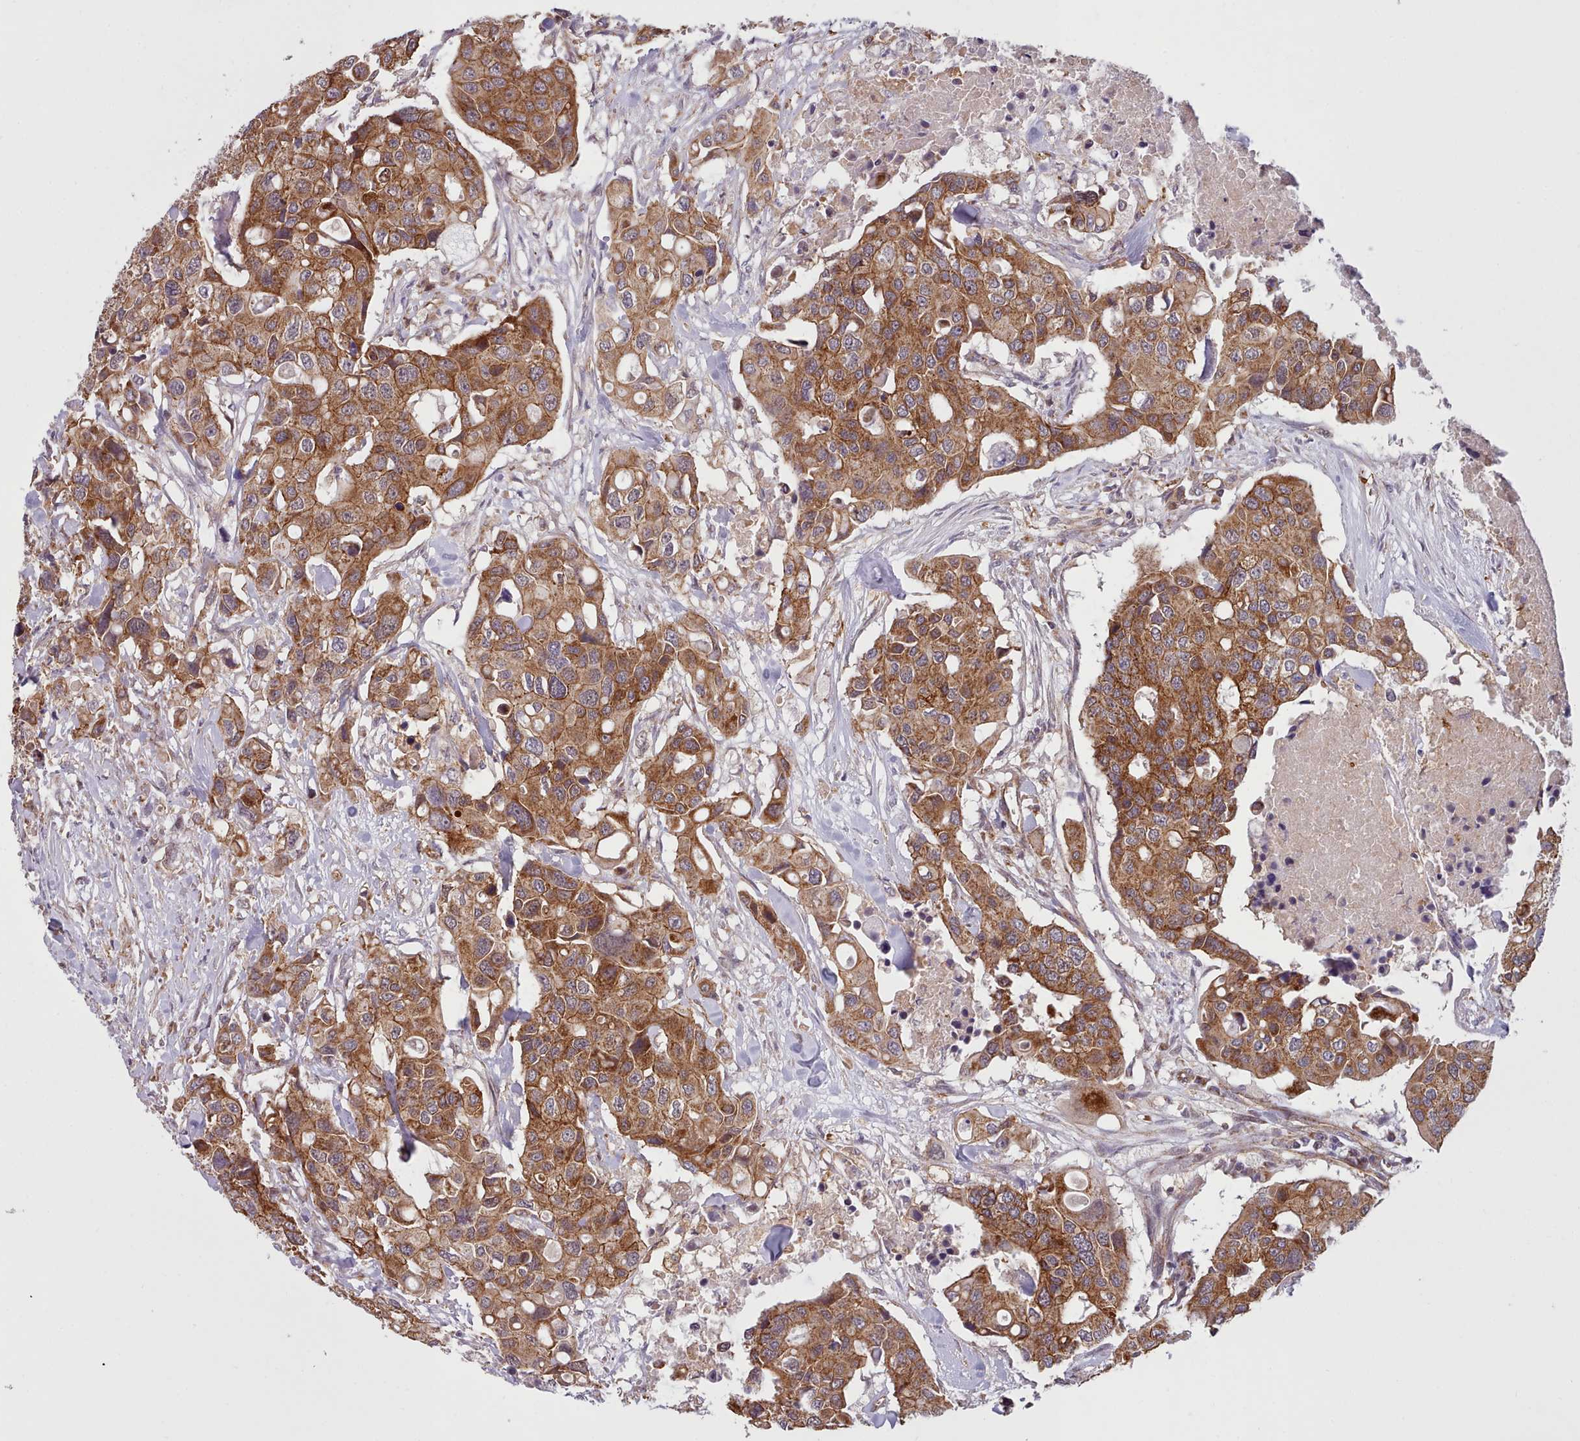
{"staining": {"intensity": "strong", "quantity": ">75%", "location": "cytoplasmic/membranous"}, "tissue": "colorectal cancer", "cell_type": "Tumor cells", "image_type": "cancer", "snomed": [{"axis": "morphology", "description": "Adenocarcinoma, NOS"}, {"axis": "topography", "description": "Colon"}], "caption": "DAB immunohistochemical staining of human colorectal cancer displays strong cytoplasmic/membranous protein staining in approximately >75% of tumor cells.", "gene": "MRPL46", "patient": {"sex": "male", "age": 77}}